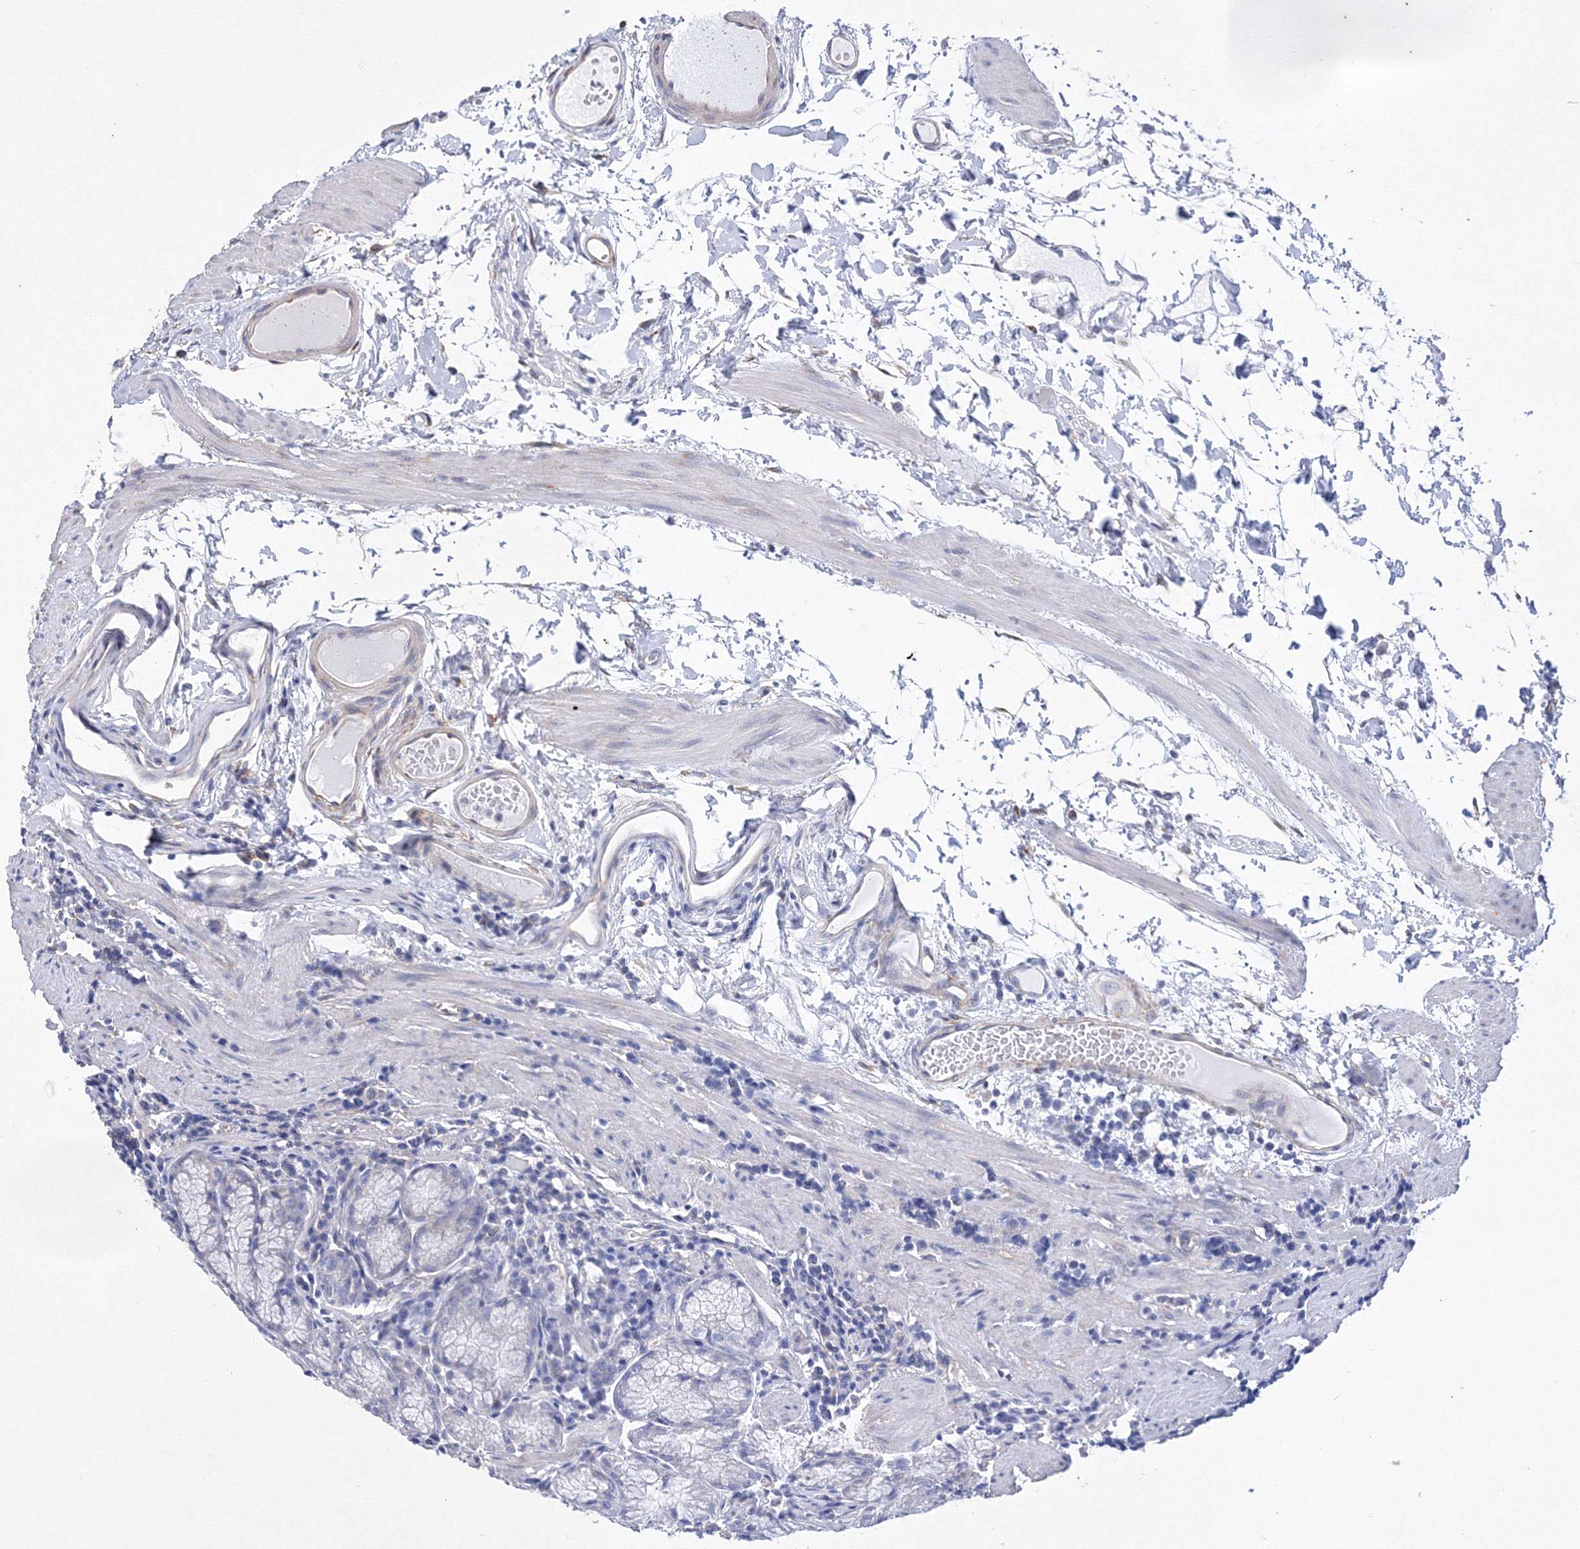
{"staining": {"intensity": "weak", "quantity": "<25%", "location": "cytoplasmic/membranous"}, "tissue": "stomach", "cell_type": "Glandular cells", "image_type": "normal", "snomed": [{"axis": "morphology", "description": "Normal tissue, NOS"}, {"axis": "topography", "description": "Stomach"}], "caption": "Glandular cells show no significant expression in benign stomach. The staining is performed using DAB brown chromogen with nuclei counter-stained in using hematoxylin.", "gene": "SNX18", "patient": {"sex": "male", "age": 55}}